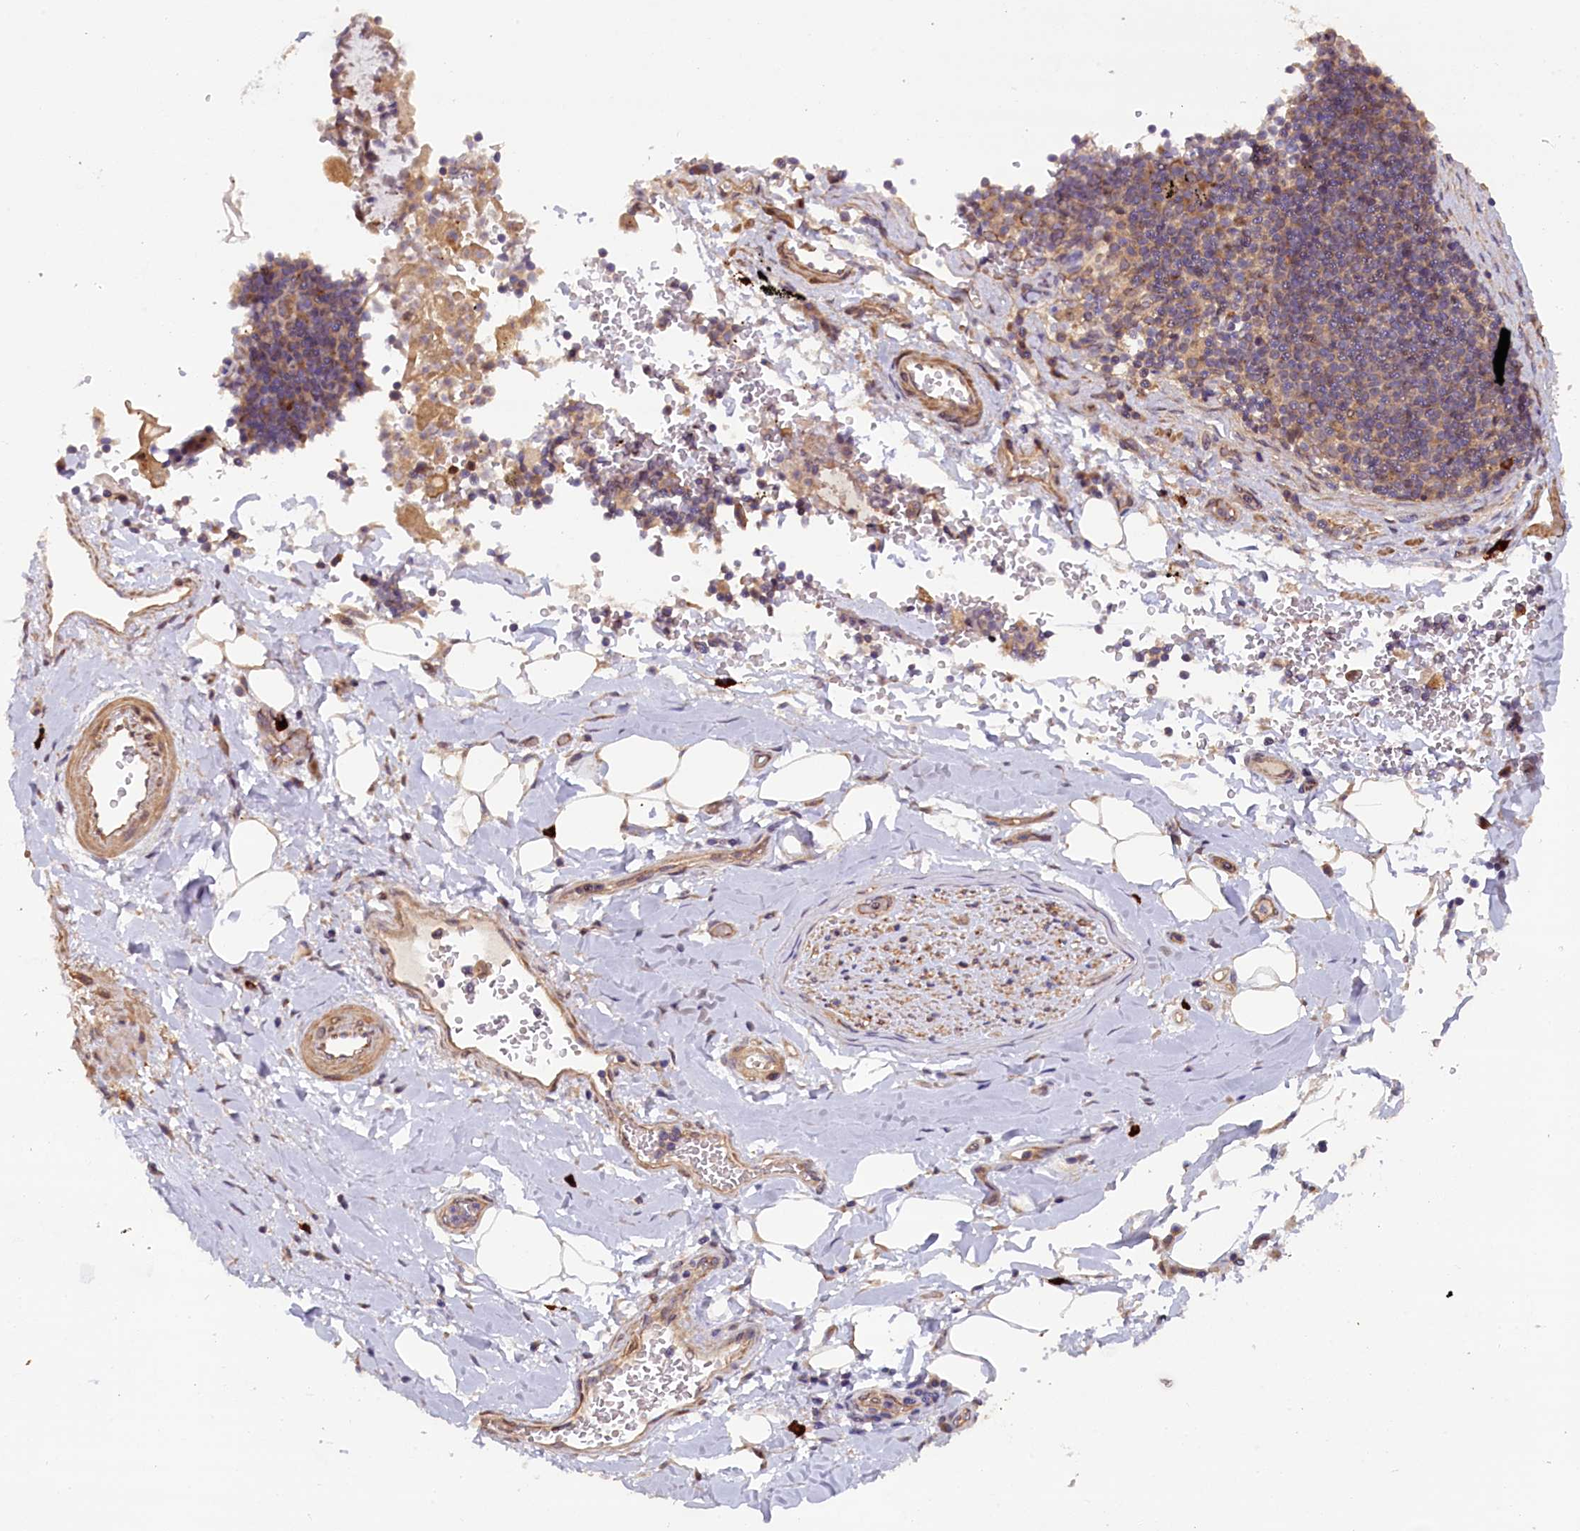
{"staining": {"intensity": "moderate", "quantity": "25%-75%", "location": "cytoplasmic/membranous"}, "tissue": "adipose tissue", "cell_type": "Adipocytes", "image_type": "normal", "snomed": [{"axis": "morphology", "description": "Normal tissue, NOS"}, {"axis": "topography", "description": "Lymph node"}, {"axis": "topography", "description": "Cartilage tissue"}, {"axis": "topography", "description": "Bronchus"}], "caption": "Protein staining exhibits moderate cytoplasmic/membranous staining in approximately 25%-75% of adipocytes in benign adipose tissue.", "gene": "CCDC9B", "patient": {"sex": "male", "age": 63}}